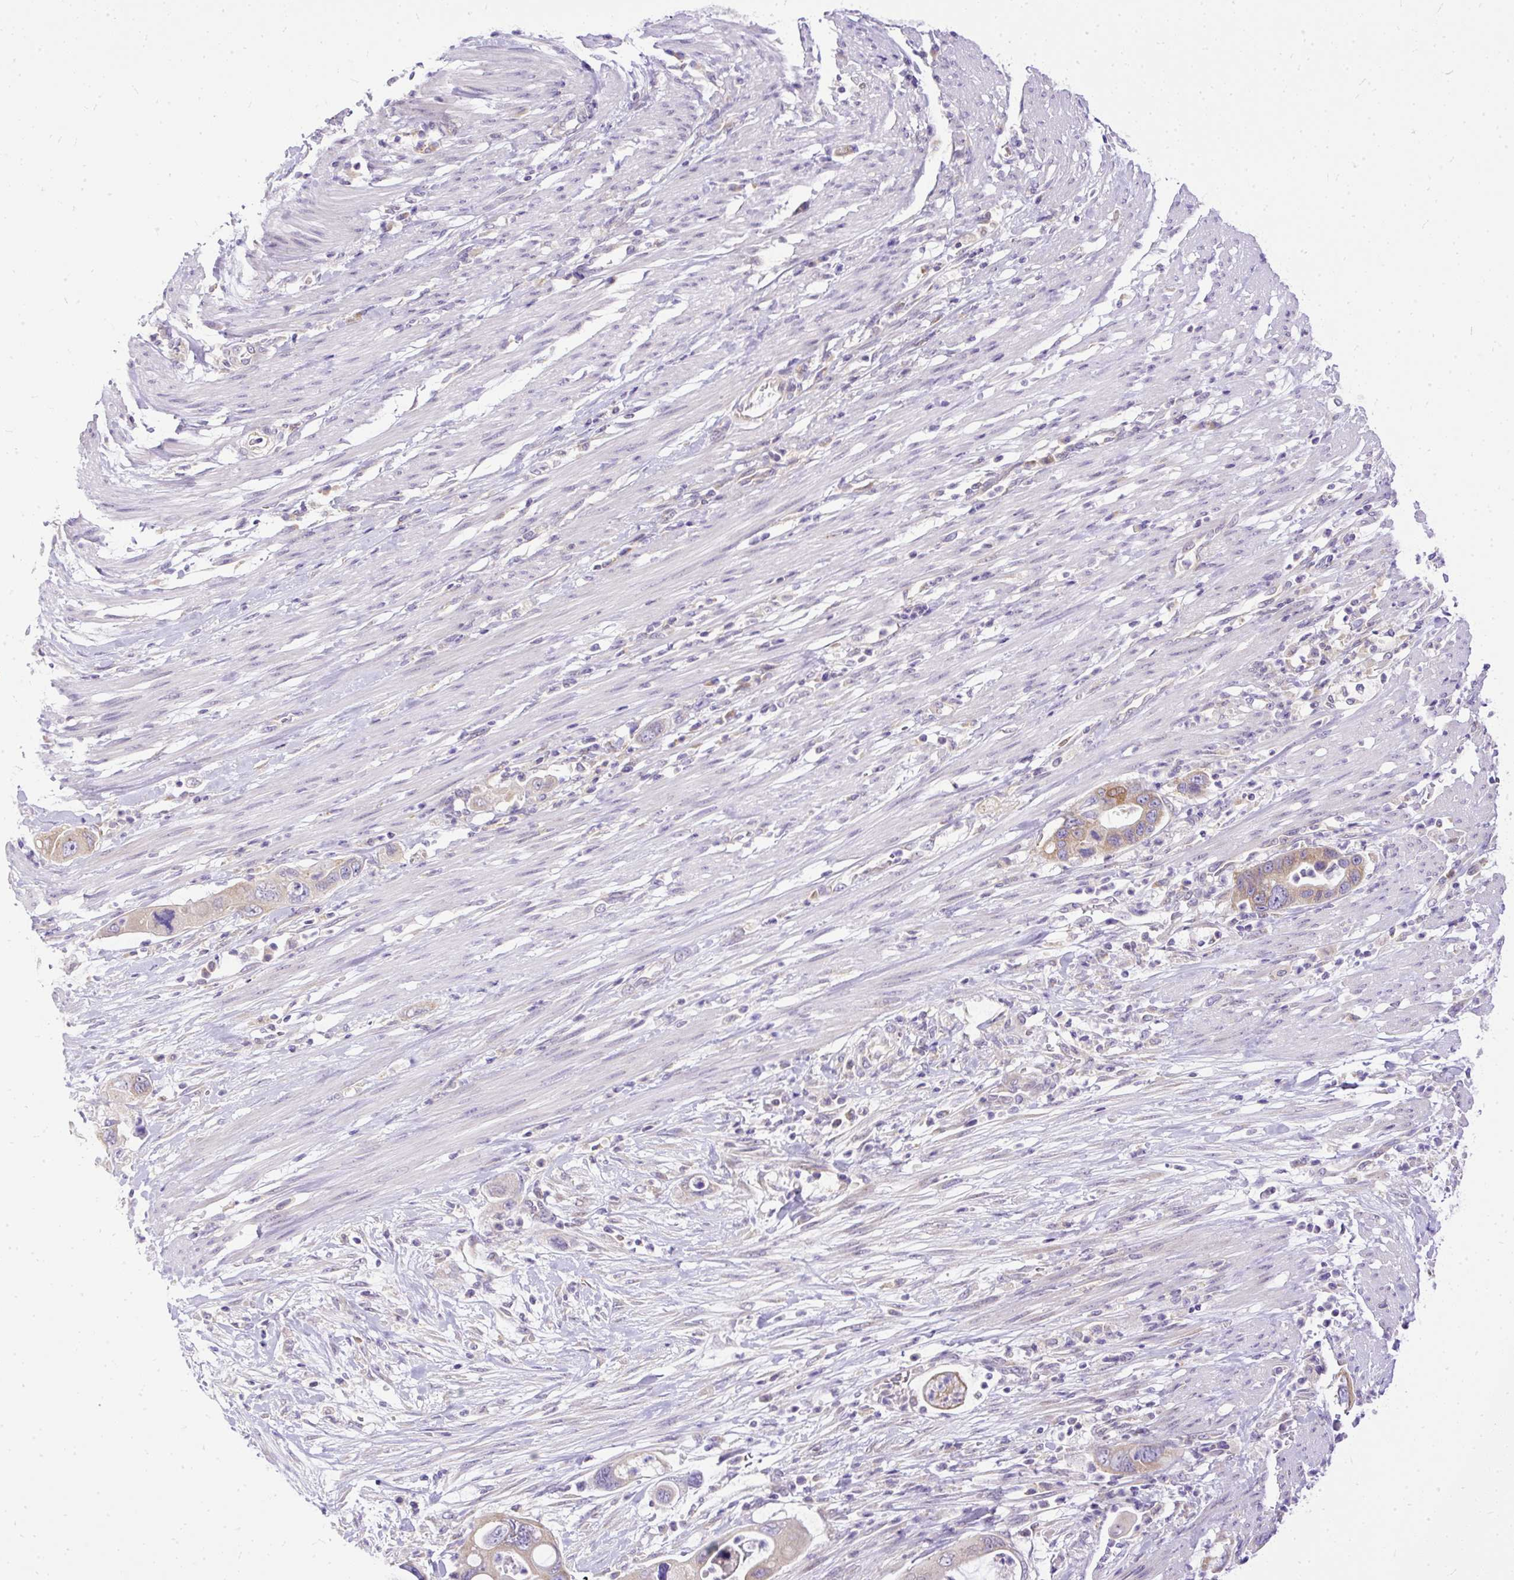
{"staining": {"intensity": "weak", "quantity": "25%-75%", "location": "cytoplasmic/membranous"}, "tissue": "pancreatic cancer", "cell_type": "Tumor cells", "image_type": "cancer", "snomed": [{"axis": "morphology", "description": "Adenocarcinoma, NOS"}, {"axis": "topography", "description": "Pancreas"}], "caption": "This micrograph demonstrates immunohistochemistry staining of human pancreatic cancer (adenocarcinoma), with low weak cytoplasmic/membranous expression in approximately 25%-75% of tumor cells.", "gene": "AMFR", "patient": {"sex": "female", "age": 71}}